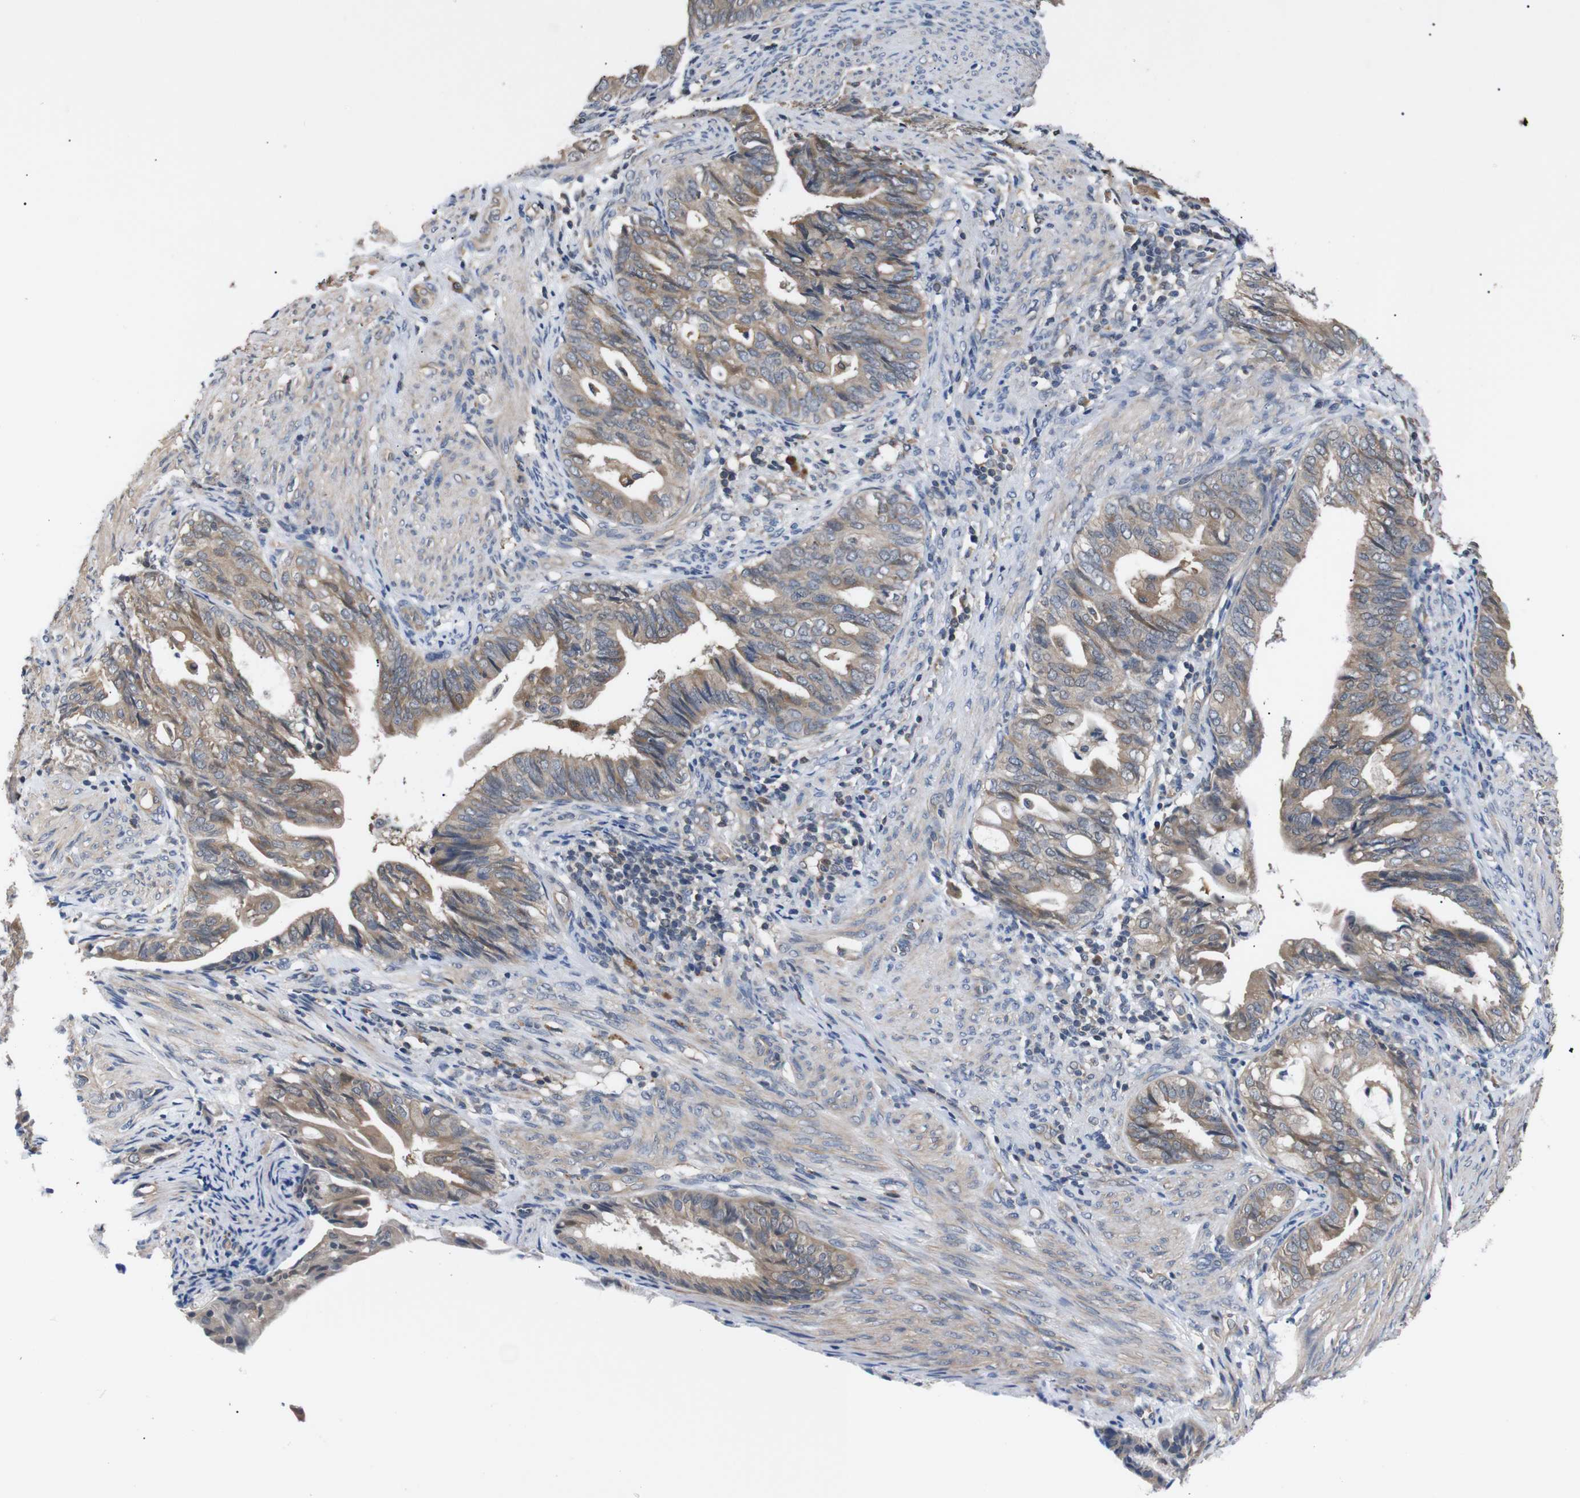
{"staining": {"intensity": "moderate", "quantity": ">75%", "location": "cytoplasmic/membranous"}, "tissue": "endometrial cancer", "cell_type": "Tumor cells", "image_type": "cancer", "snomed": [{"axis": "morphology", "description": "Adenocarcinoma, NOS"}, {"axis": "topography", "description": "Endometrium"}], "caption": "Immunohistochemistry of human adenocarcinoma (endometrial) demonstrates medium levels of moderate cytoplasmic/membranous staining in about >75% of tumor cells. (brown staining indicates protein expression, while blue staining denotes nuclei).", "gene": "DDR1", "patient": {"sex": "female", "age": 86}}